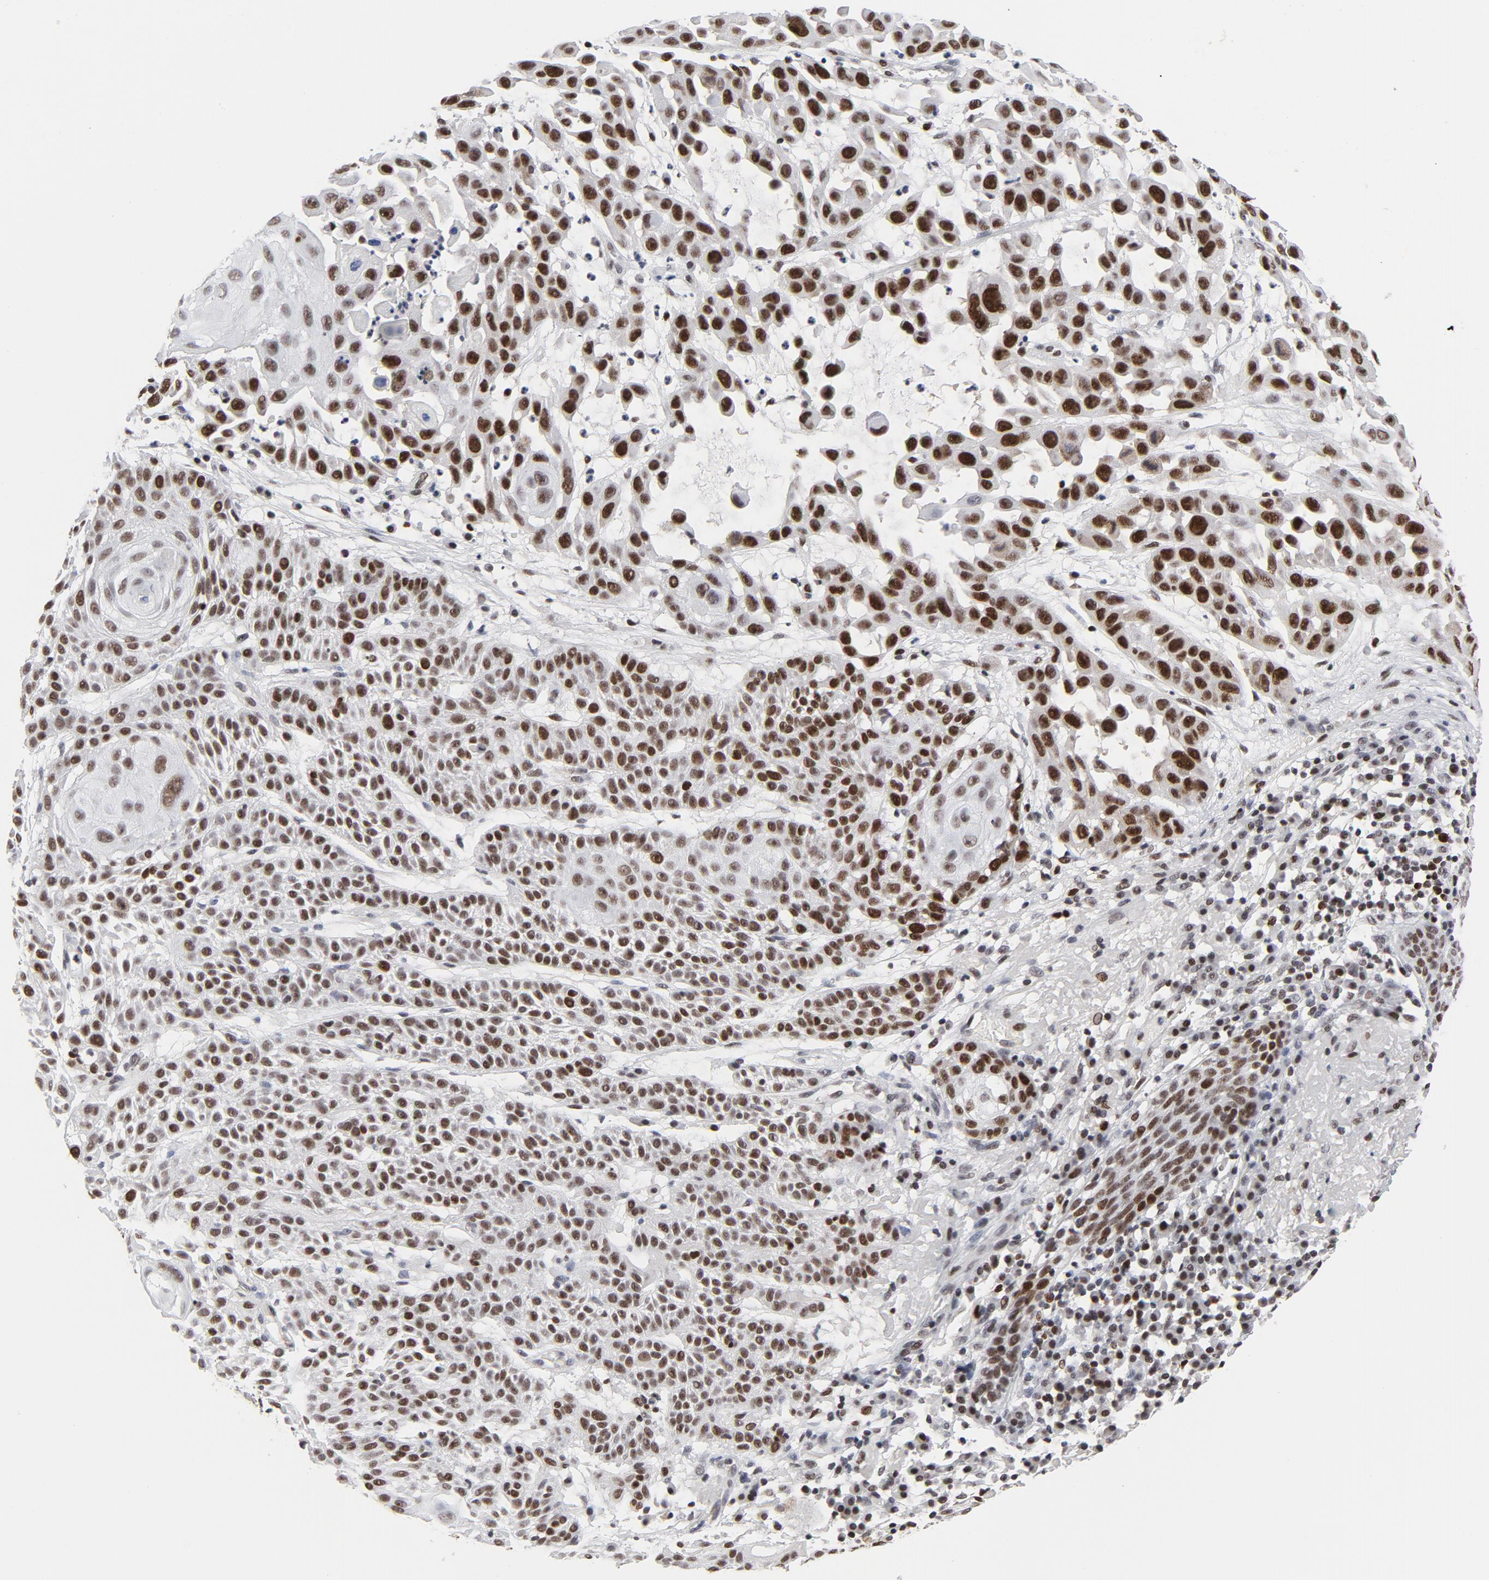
{"staining": {"intensity": "moderate", "quantity": "<25%", "location": "nuclear"}, "tissue": "skin cancer", "cell_type": "Tumor cells", "image_type": "cancer", "snomed": [{"axis": "morphology", "description": "Squamous cell carcinoma, NOS"}, {"axis": "topography", "description": "Skin"}], "caption": "Brown immunohistochemical staining in human skin squamous cell carcinoma demonstrates moderate nuclear staining in approximately <25% of tumor cells.", "gene": "RFC4", "patient": {"sex": "male", "age": 81}}